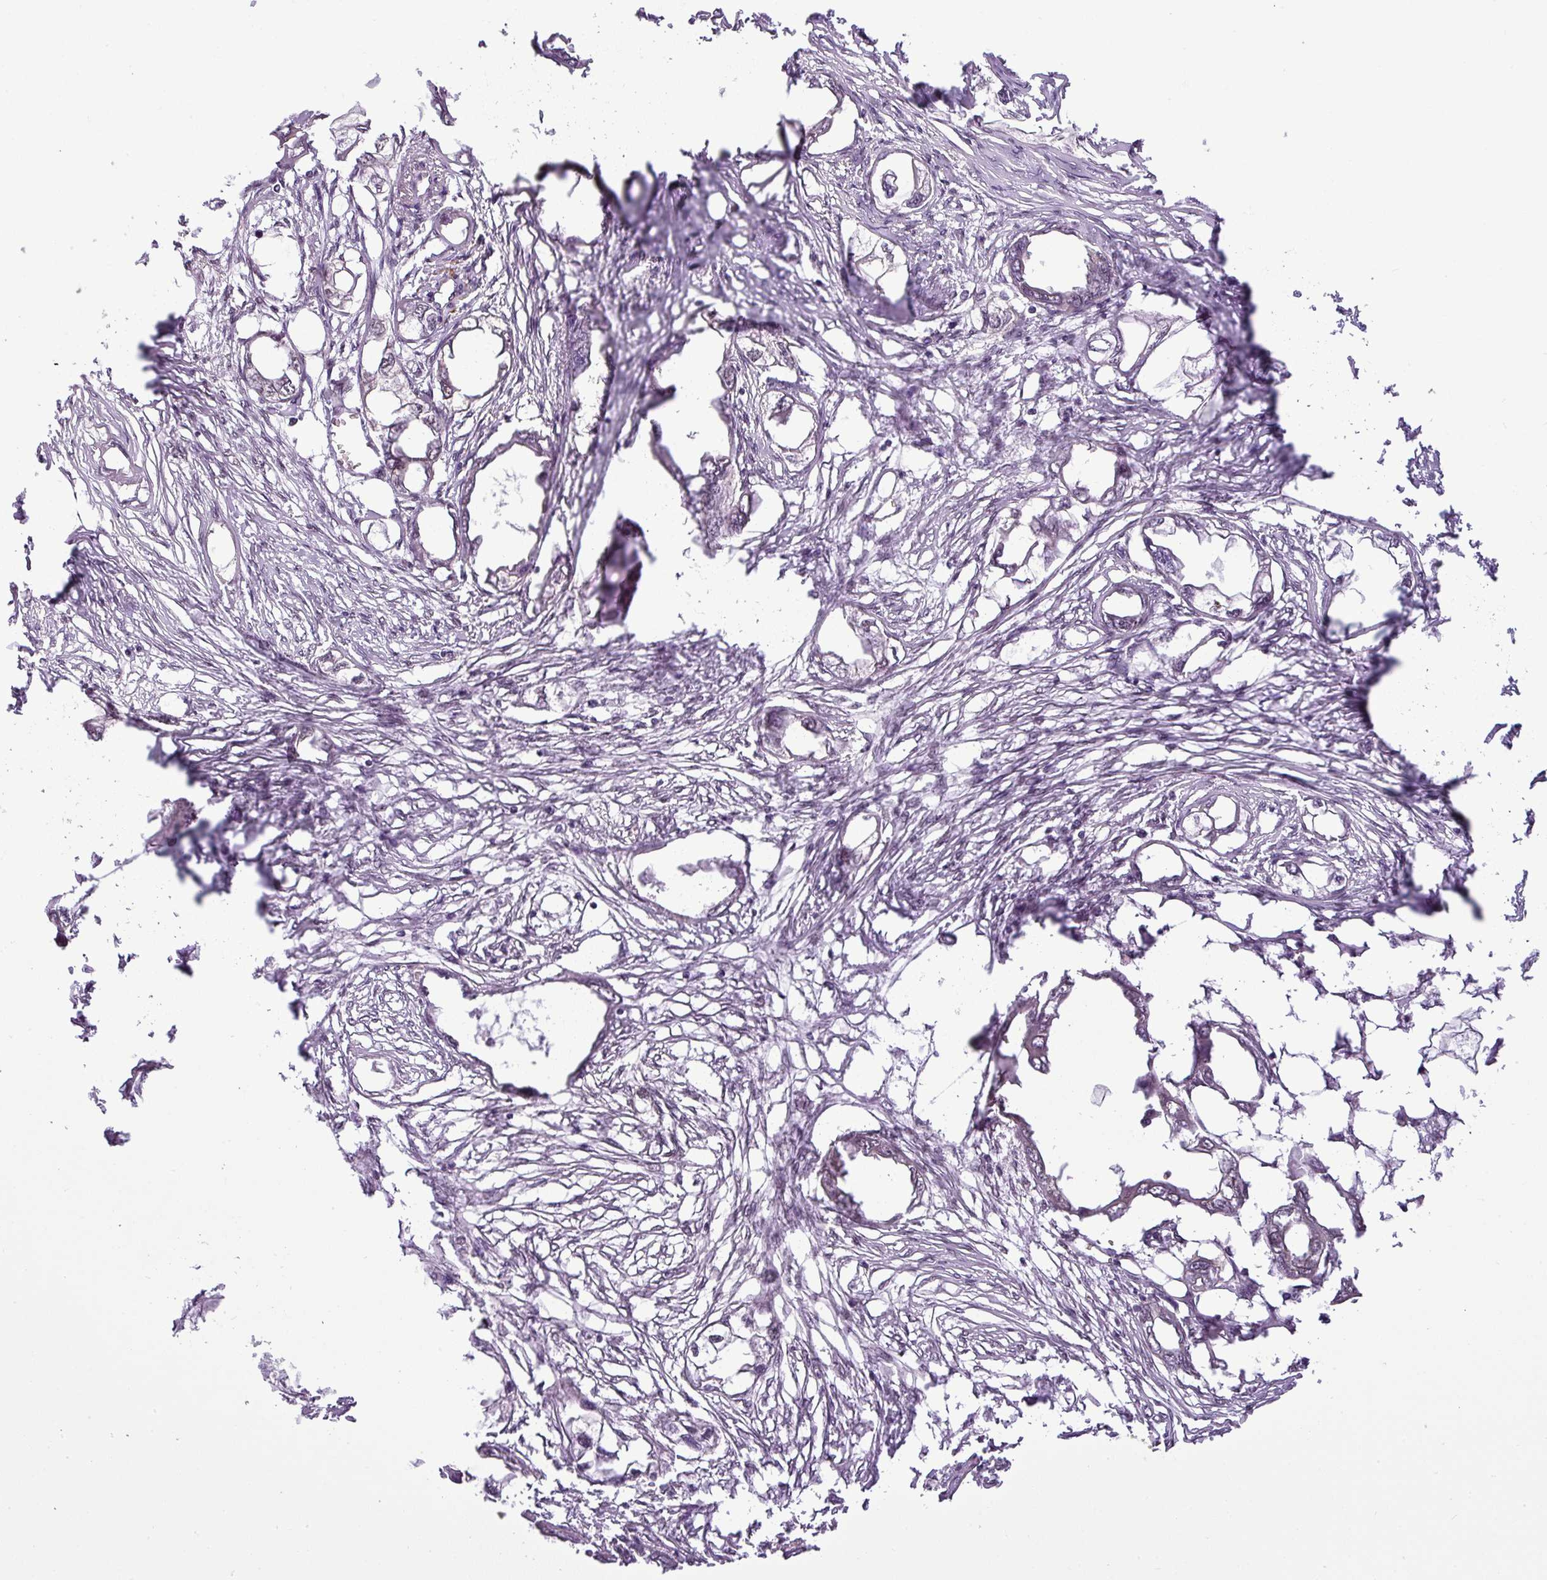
{"staining": {"intensity": "negative", "quantity": "none", "location": "none"}, "tissue": "endometrial cancer", "cell_type": "Tumor cells", "image_type": "cancer", "snomed": [{"axis": "morphology", "description": "Adenocarcinoma, NOS"}, {"axis": "morphology", "description": "Adenocarcinoma, metastatic, NOS"}, {"axis": "topography", "description": "Adipose tissue"}, {"axis": "topography", "description": "Endometrium"}], "caption": "A micrograph of endometrial metastatic adenocarcinoma stained for a protein exhibits no brown staining in tumor cells.", "gene": "MFHAS1", "patient": {"sex": "female", "age": 67}}